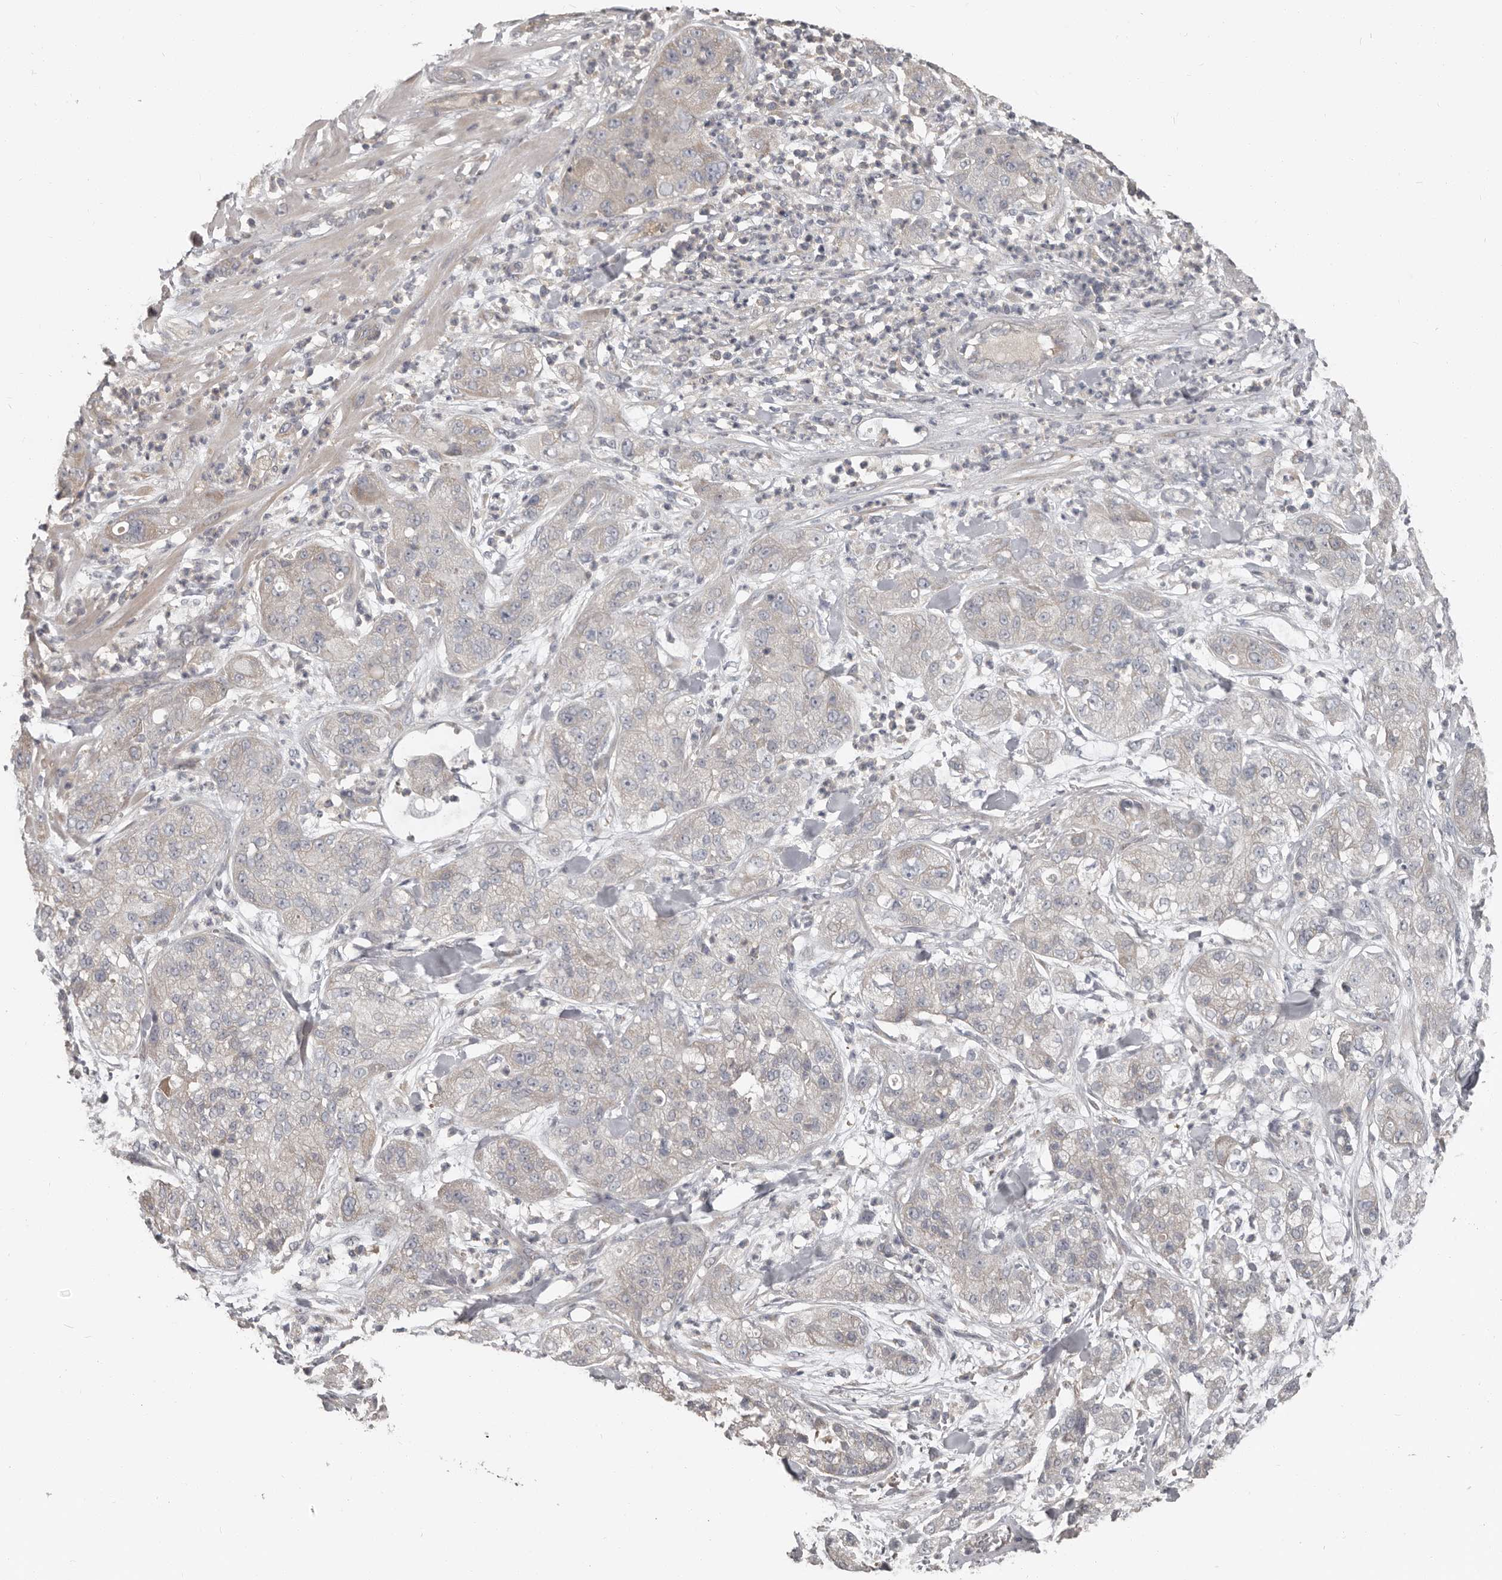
{"staining": {"intensity": "negative", "quantity": "none", "location": "none"}, "tissue": "pancreatic cancer", "cell_type": "Tumor cells", "image_type": "cancer", "snomed": [{"axis": "morphology", "description": "Adenocarcinoma, NOS"}, {"axis": "topography", "description": "Pancreas"}], "caption": "A high-resolution micrograph shows immunohistochemistry staining of pancreatic adenocarcinoma, which exhibits no significant positivity in tumor cells.", "gene": "CA6", "patient": {"sex": "female", "age": 78}}